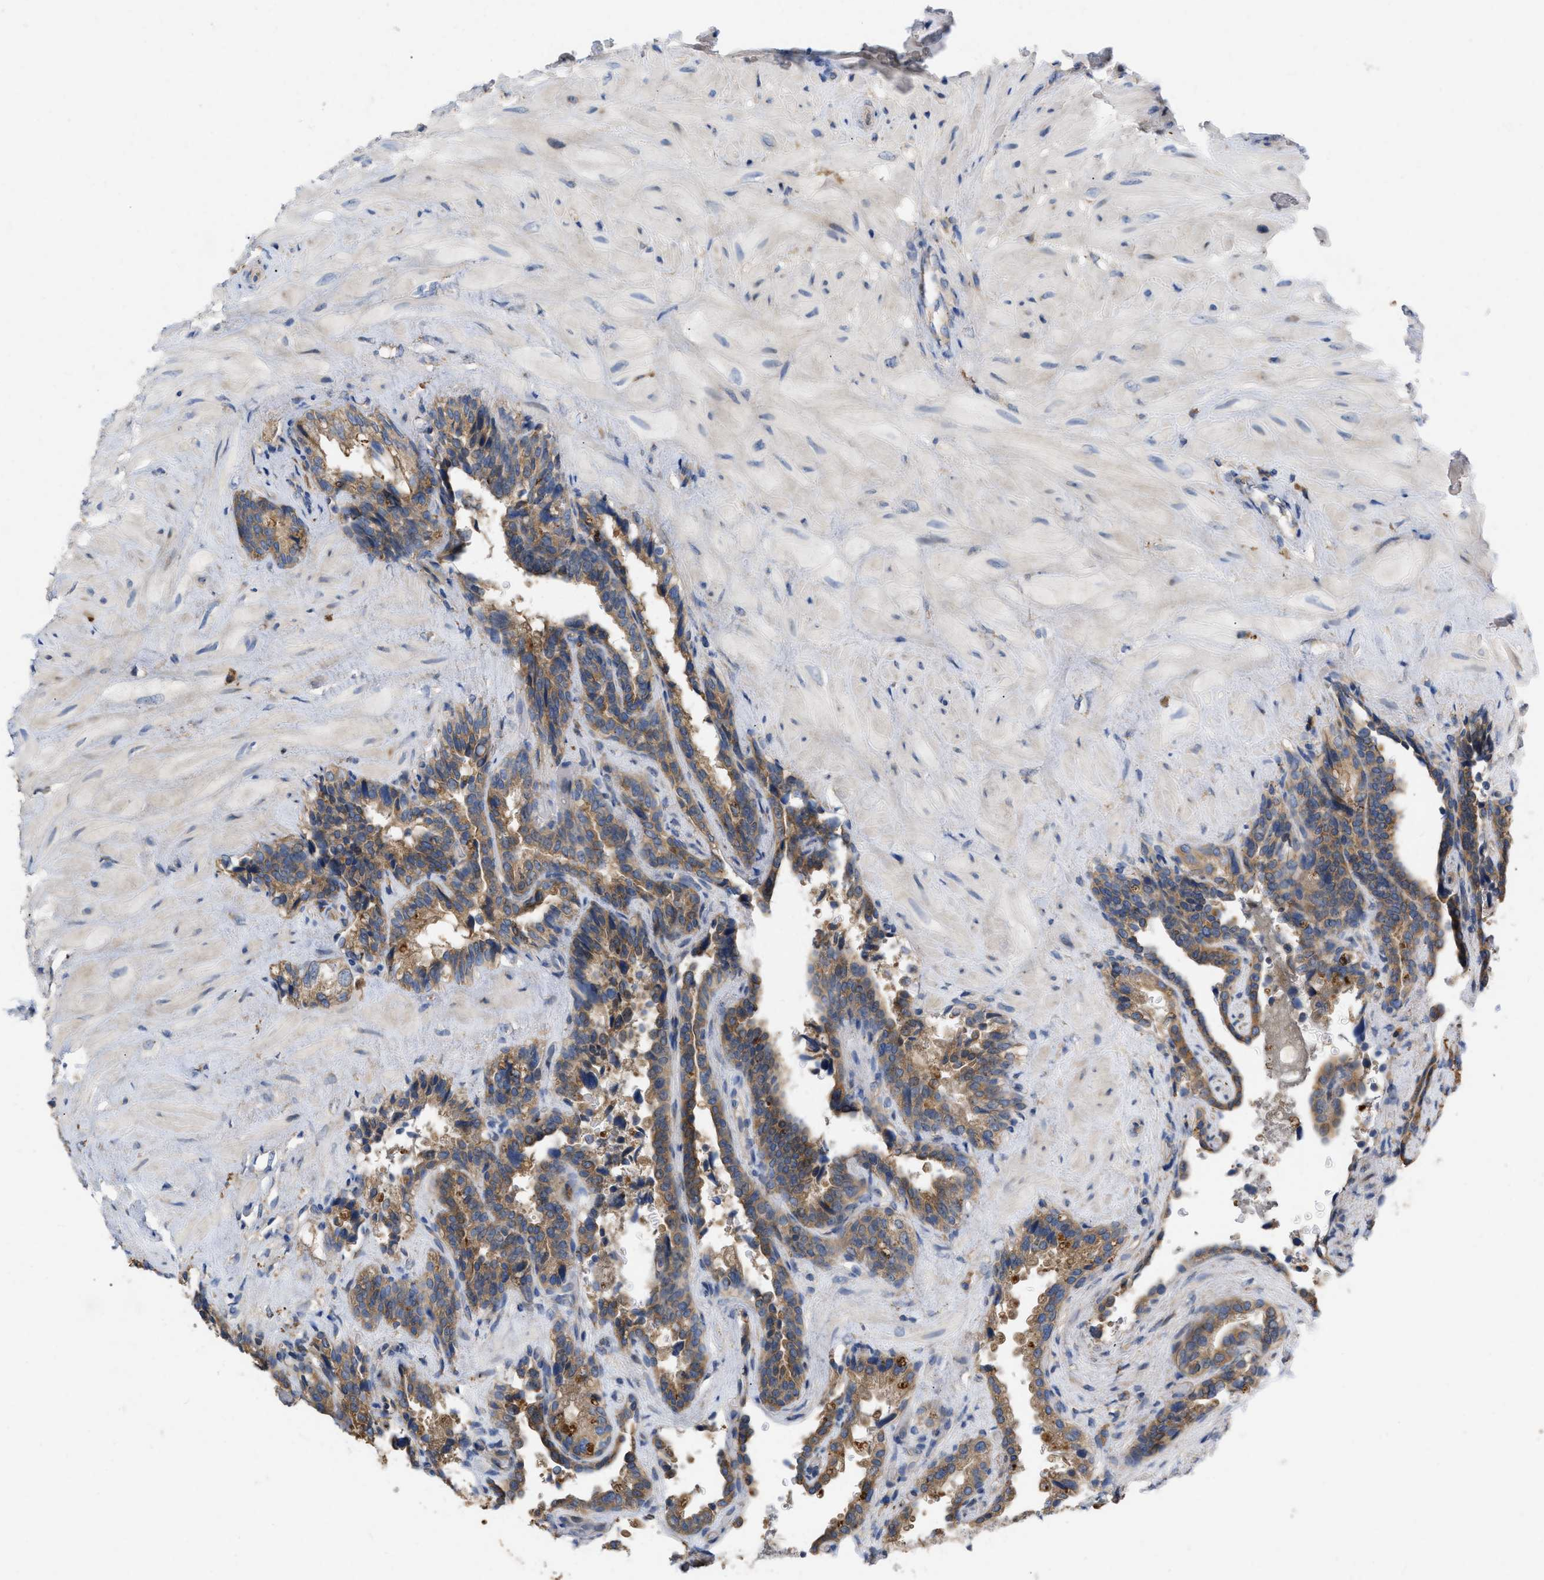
{"staining": {"intensity": "moderate", "quantity": ">75%", "location": "cytoplasmic/membranous"}, "tissue": "seminal vesicle", "cell_type": "Glandular cells", "image_type": "normal", "snomed": [{"axis": "morphology", "description": "Normal tissue, NOS"}, {"axis": "topography", "description": "Seminal veicle"}], "caption": "Immunohistochemistry of normal seminal vesicle reveals medium levels of moderate cytoplasmic/membranous staining in about >75% of glandular cells. (Stains: DAB (3,3'-diaminobenzidine) in brown, nuclei in blue, Microscopy: brightfield microscopy at high magnification).", "gene": "TMEM131", "patient": {"sex": "male", "age": 68}}